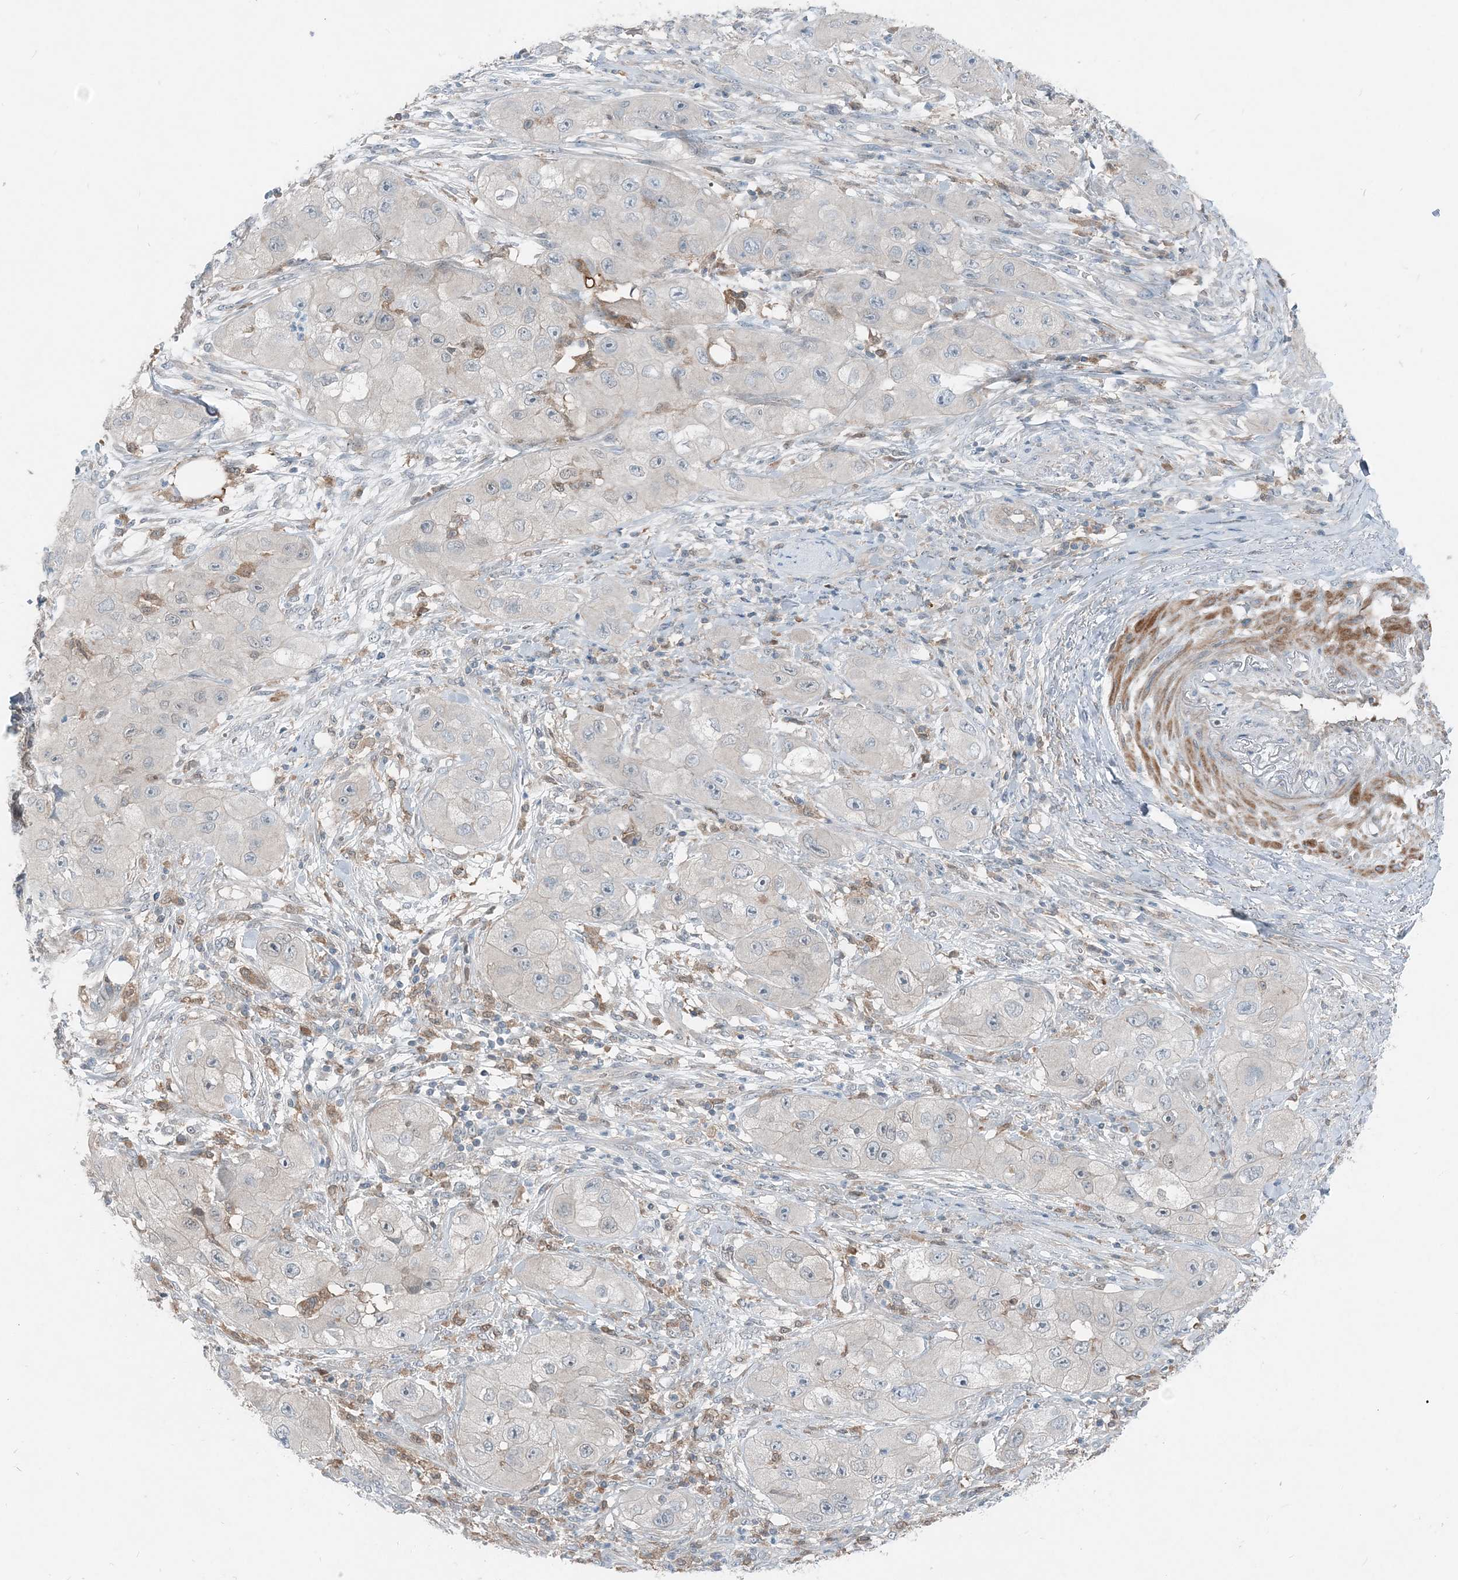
{"staining": {"intensity": "negative", "quantity": "none", "location": "none"}, "tissue": "skin cancer", "cell_type": "Tumor cells", "image_type": "cancer", "snomed": [{"axis": "morphology", "description": "Squamous cell carcinoma, NOS"}, {"axis": "topography", "description": "Skin"}, {"axis": "topography", "description": "Subcutis"}], "caption": "IHC photomicrograph of neoplastic tissue: skin cancer stained with DAB (3,3'-diaminobenzidine) reveals no significant protein expression in tumor cells.", "gene": "ARMH1", "patient": {"sex": "male", "age": 73}}